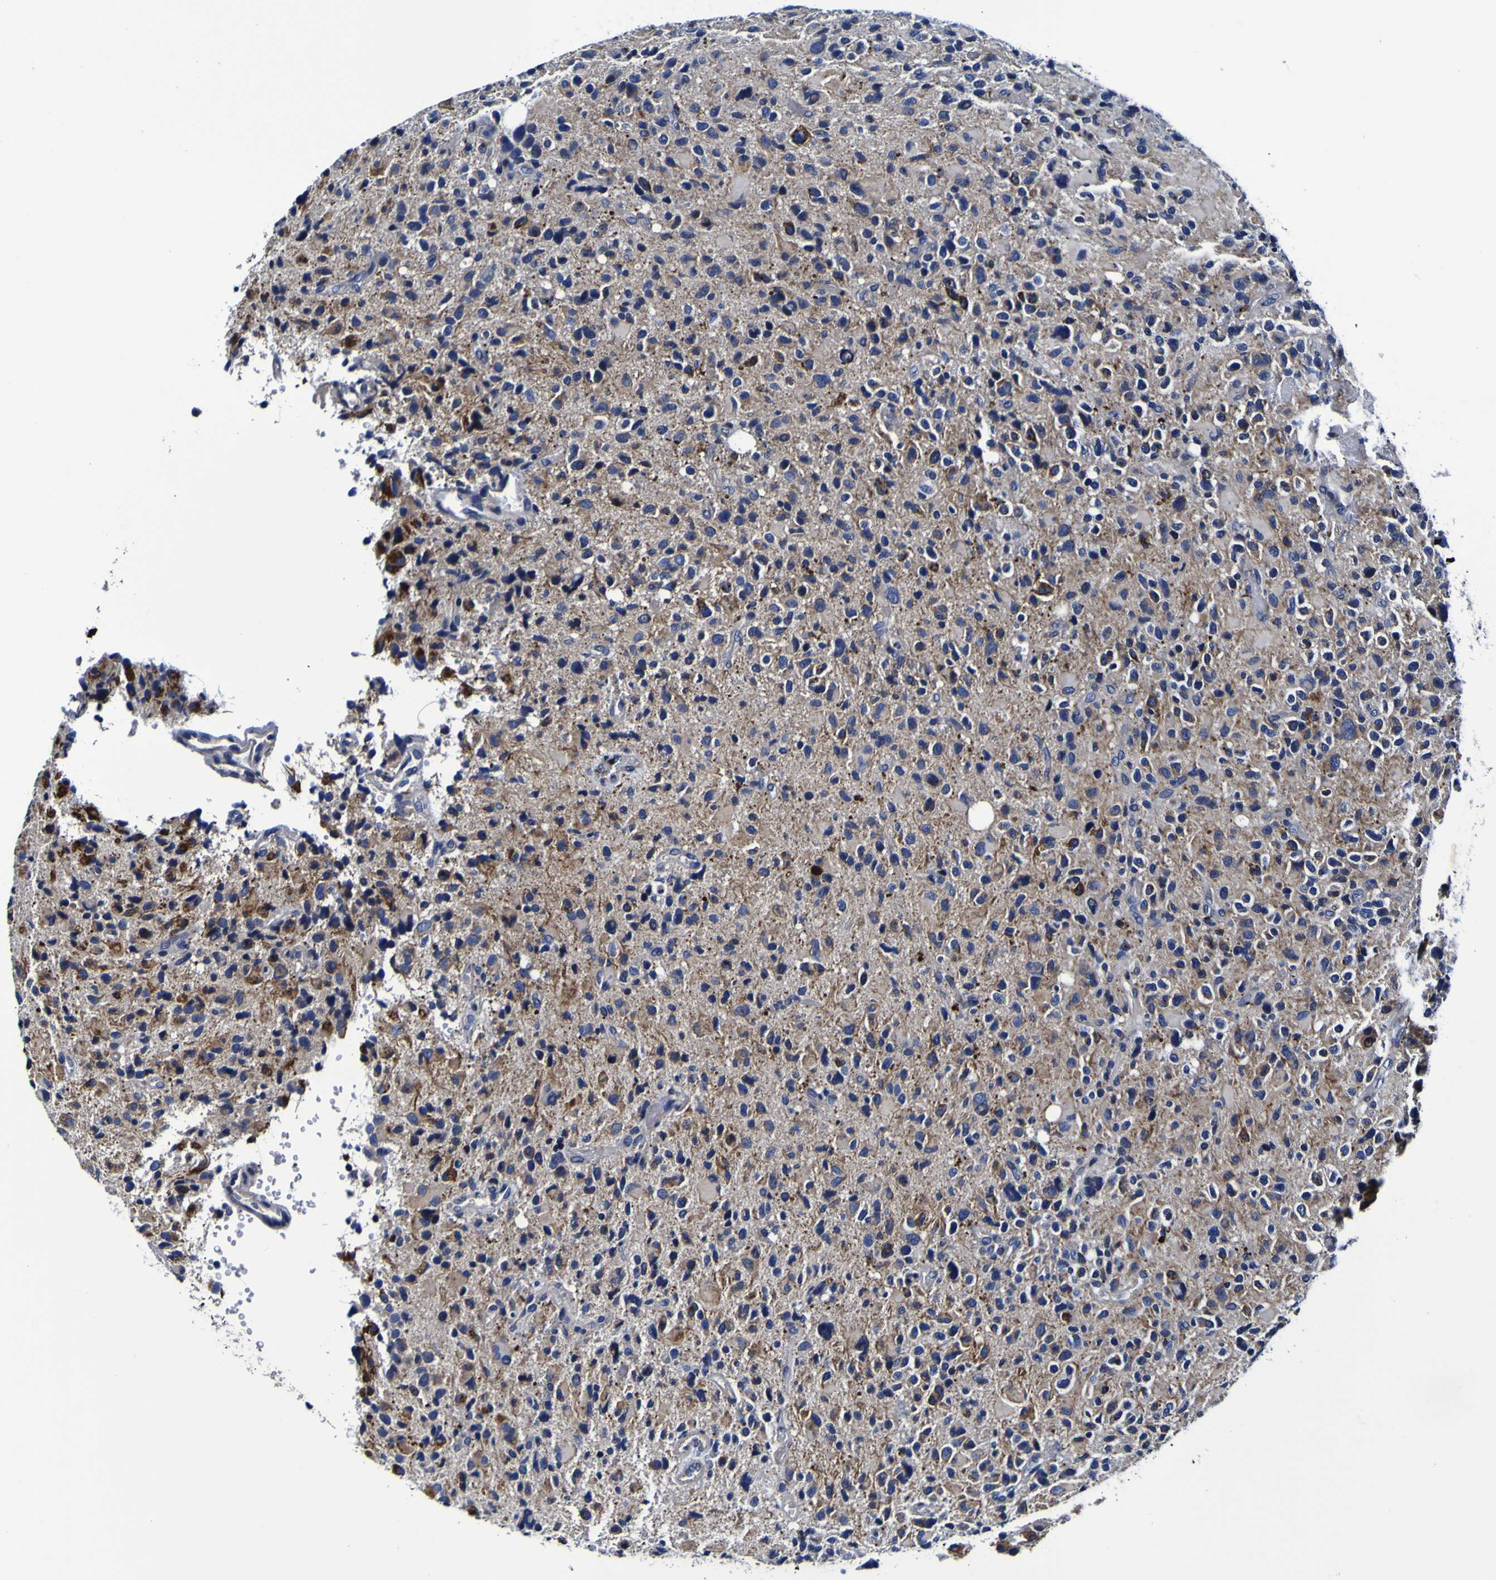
{"staining": {"intensity": "moderate", "quantity": "<25%", "location": "cytoplasmic/membranous"}, "tissue": "glioma", "cell_type": "Tumor cells", "image_type": "cancer", "snomed": [{"axis": "morphology", "description": "Glioma, malignant, High grade"}, {"axis": "topography", "description": "Brain"}], "caption": "Immunohistochemistry (IHC) photomicrograph of human malignant glioma (high-grade) stained for a protein (brown), which reveals low levels of moderate cytoplasmic/membranous positivity in about <25% of tumor cells.", "gene": "PDLIM4", "patient": {"sex": "male", "age": 48}}